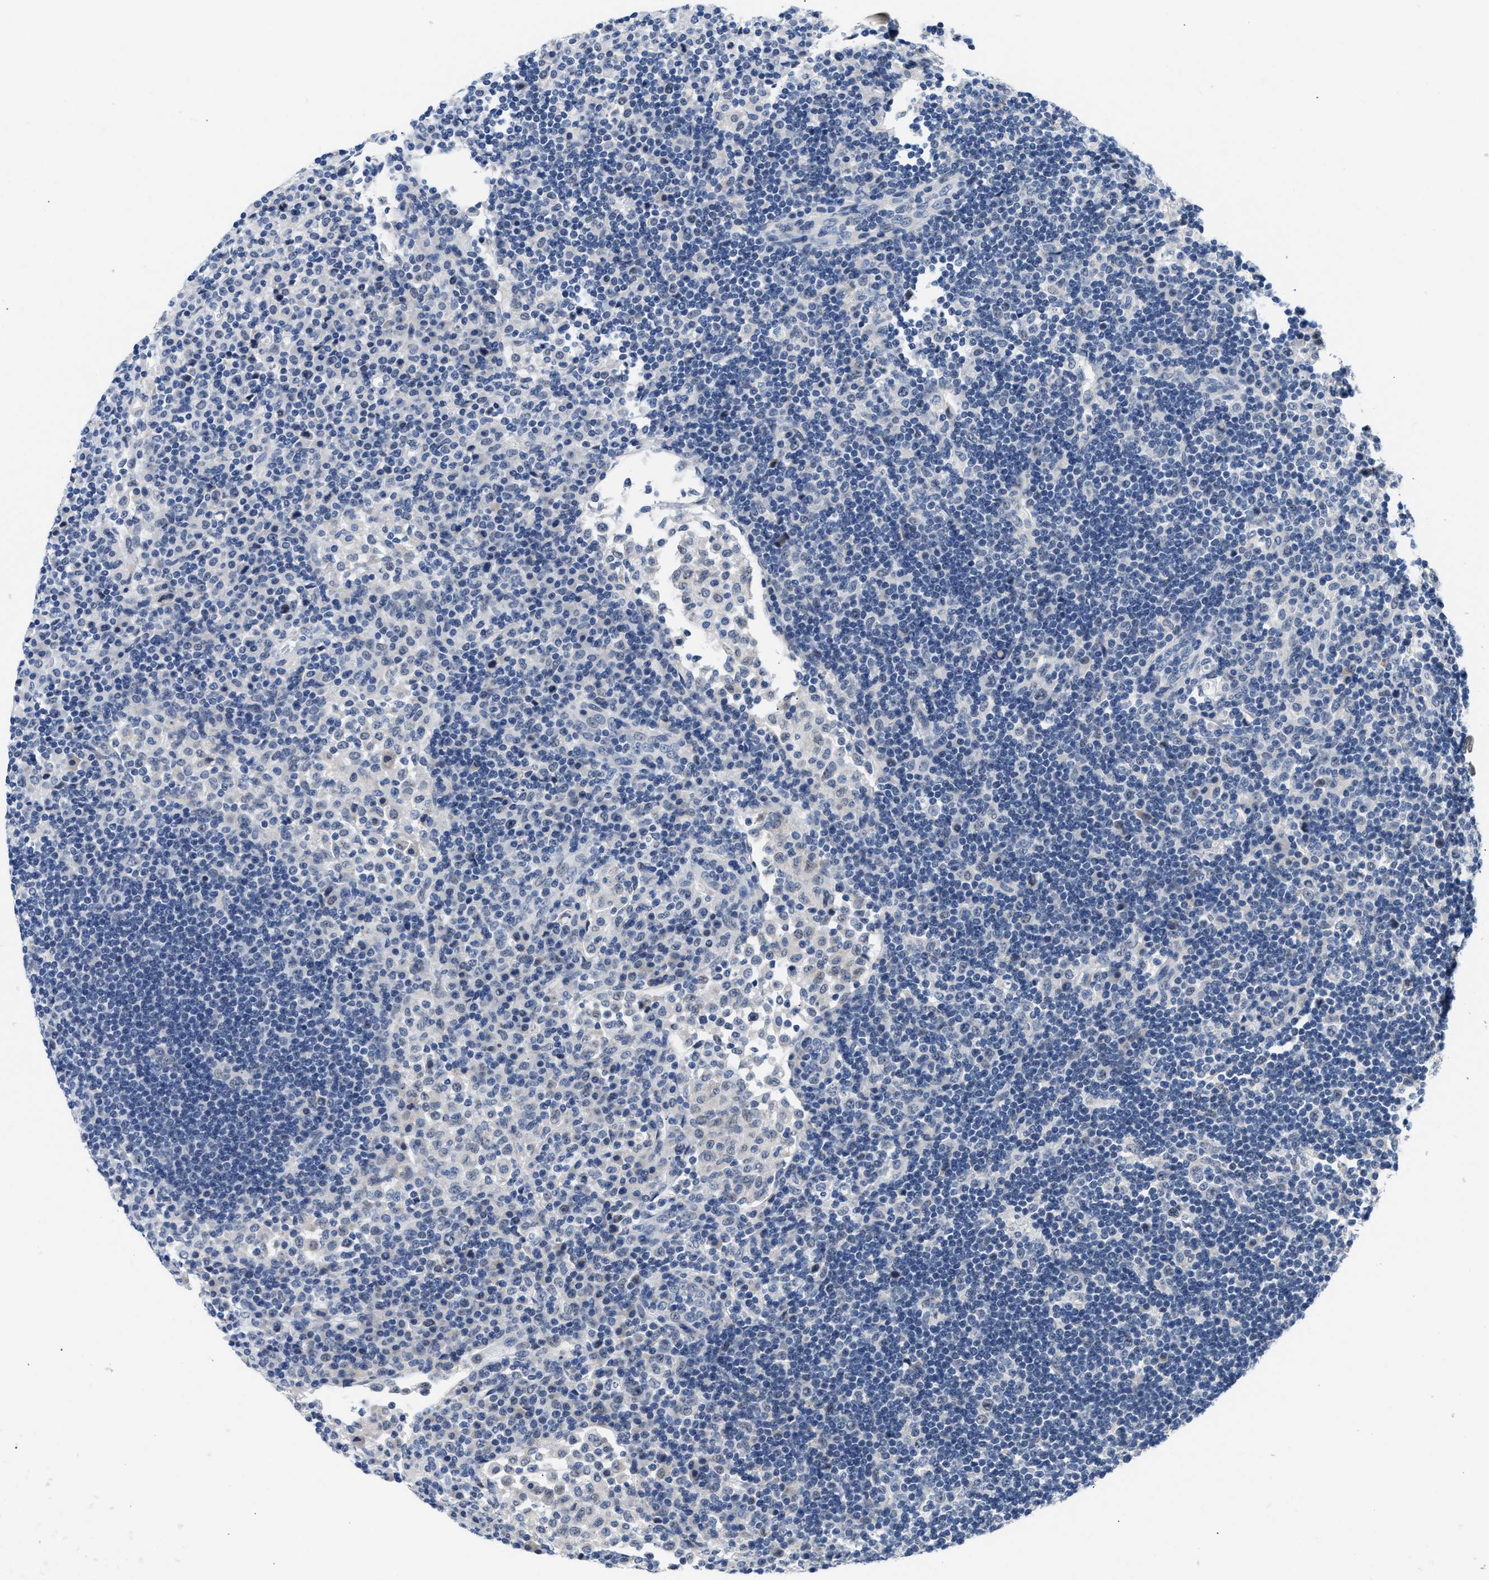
{"staining": {"intensity": "negative", "quantity": "none", "location": "none"}, "tissue": "lymph node", "cell_type": "Germinal center cells", "image_type": "normal", "snomed": [{"axis": "morphology", "description": "Normal tissue, NOS"}, {"axis": "topography", "description": "Lymph node"}], "caption": "IHC micrograph of unremarkable lymph node stained for a protein (brown), which displays no positivity in germinal center cells.", "gene": "CLGN", "patient": {"sex": "female", "age": 53}}